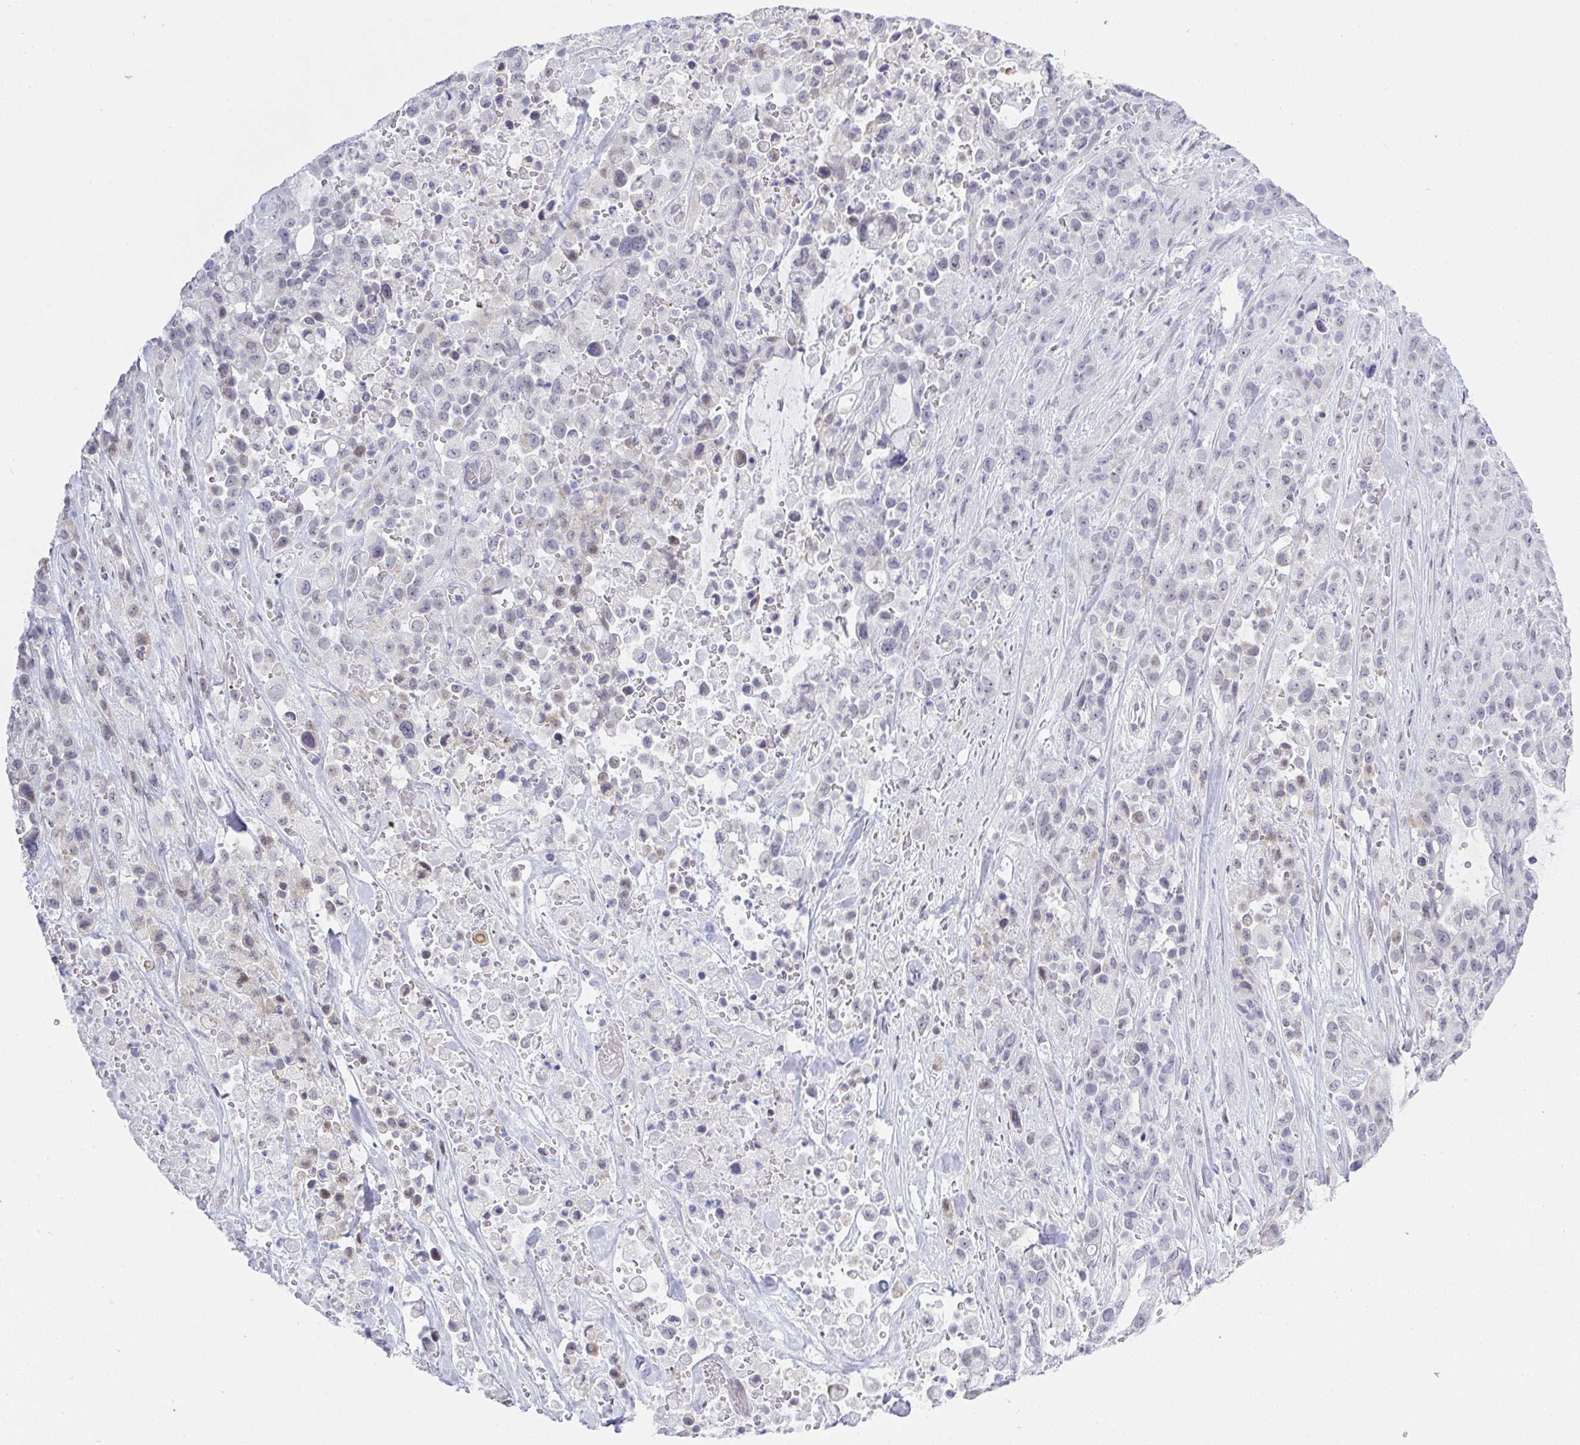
{"staining": {"intensity": "negative", "quantity": "none", "location": "none"}, "tissue": "pancreatic cancer", "cell_type": "Tumor cells", "image_type": "cancer", "snomed": [{"axis": "morphology", "description": "Adenocarcinoma, NOS"}, {"axis": "topography", "description": "Pancreas"}], "caption": "This is an immunohistochemistry (IHC) image of human pancreatic cancer. There is no positivity in tumor cells.", "gene": "MFSD4A", "patient": {"sex": "male", "age": 44}}